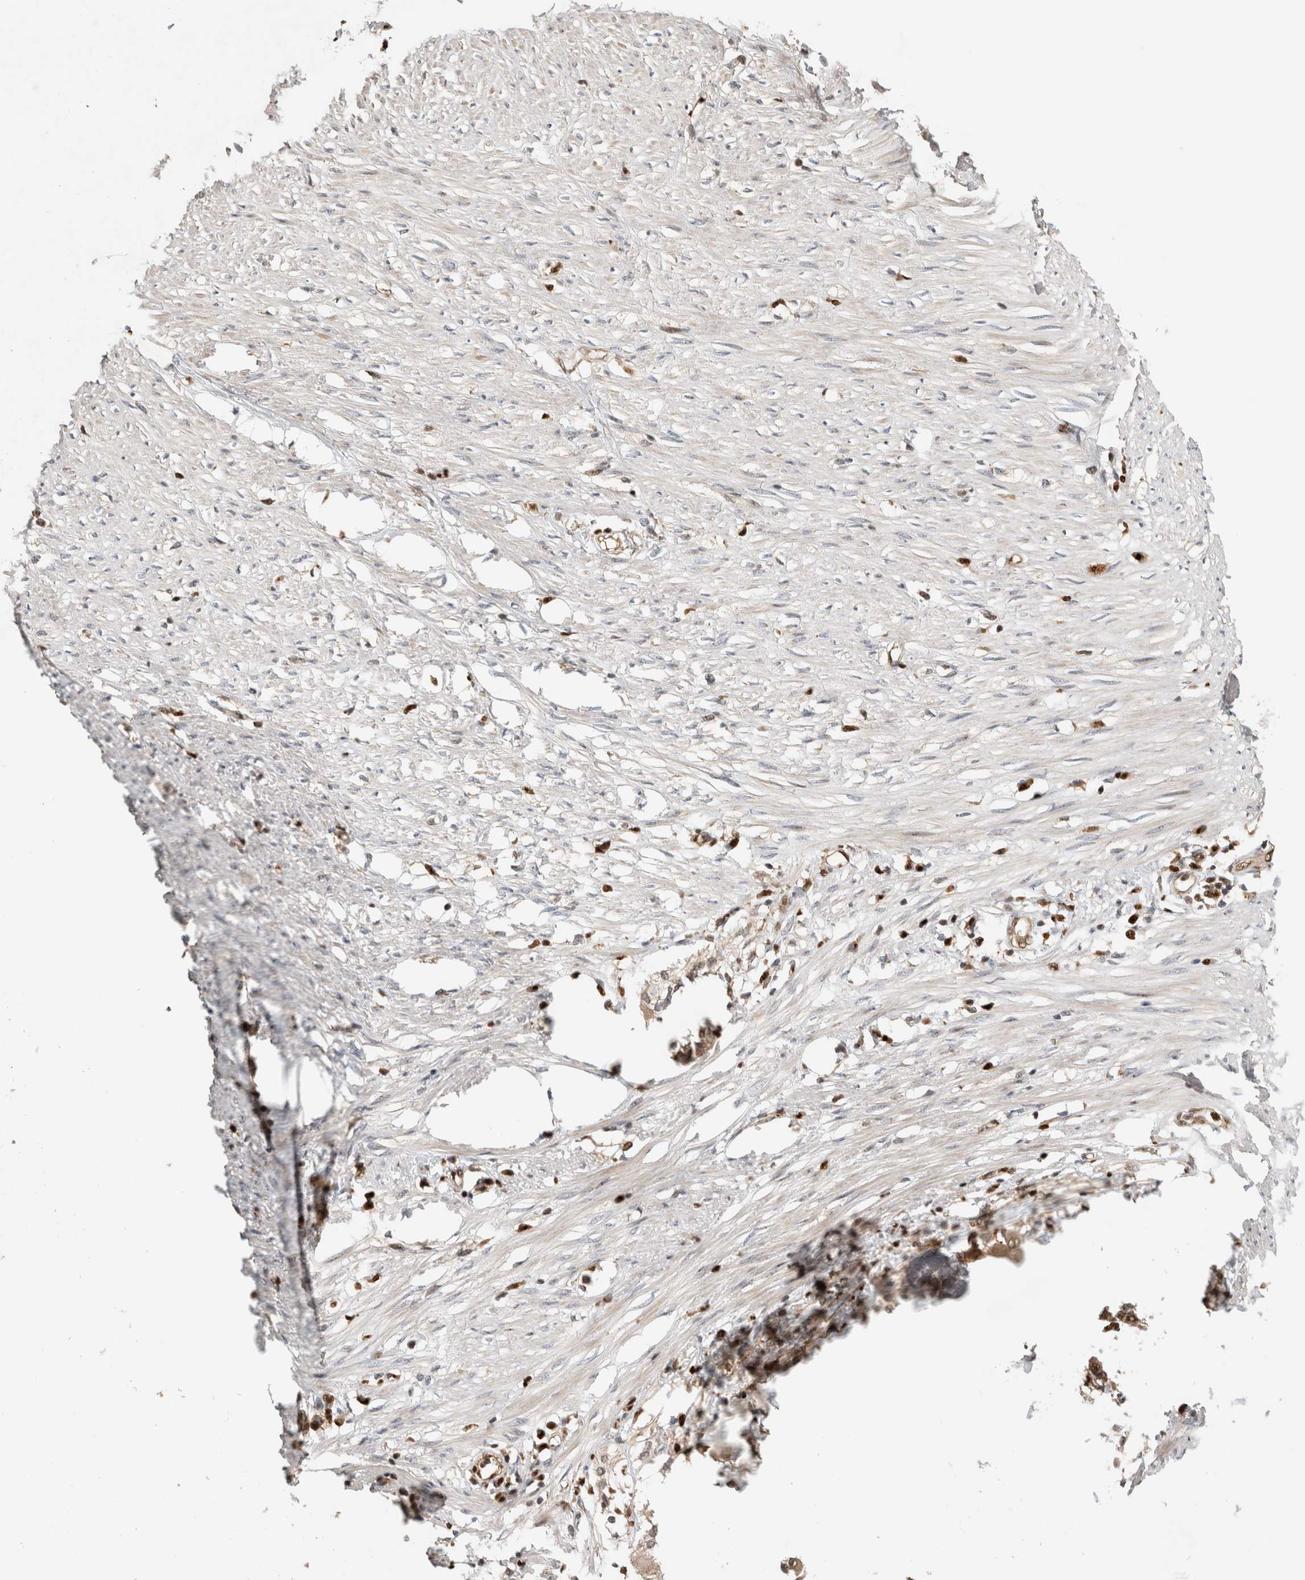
{"staining": {"intensity": "strong", "quantity": ">75%", "location": "cytoplasmic/membranous,nuclear"}, "tissue": "adipose tissue", "cell_type": "Adipocytes", "image_type": "normal", "snomed": [{"axis": "morphology", "description": "Normal tissue, NOS"}, {"axis": "morphology", "description": "Adenocarcinoma, NOS"}, {"axis": "topography", "description": "Colon"}, {"axis": "topography", "description": "Peripheral nerve tissue"}], "caption": "DAB immunohistochemical staining of unremarkable human adipose tissue displays strong cytoplasmic/membranous,nuclear protein staining in about >75% of adipocytes. (DAB IHC, brown staining for protein, blue staining for nuclei).", "gene": "OTUD6B", "patient": {"sex": "male", "age": 14}}